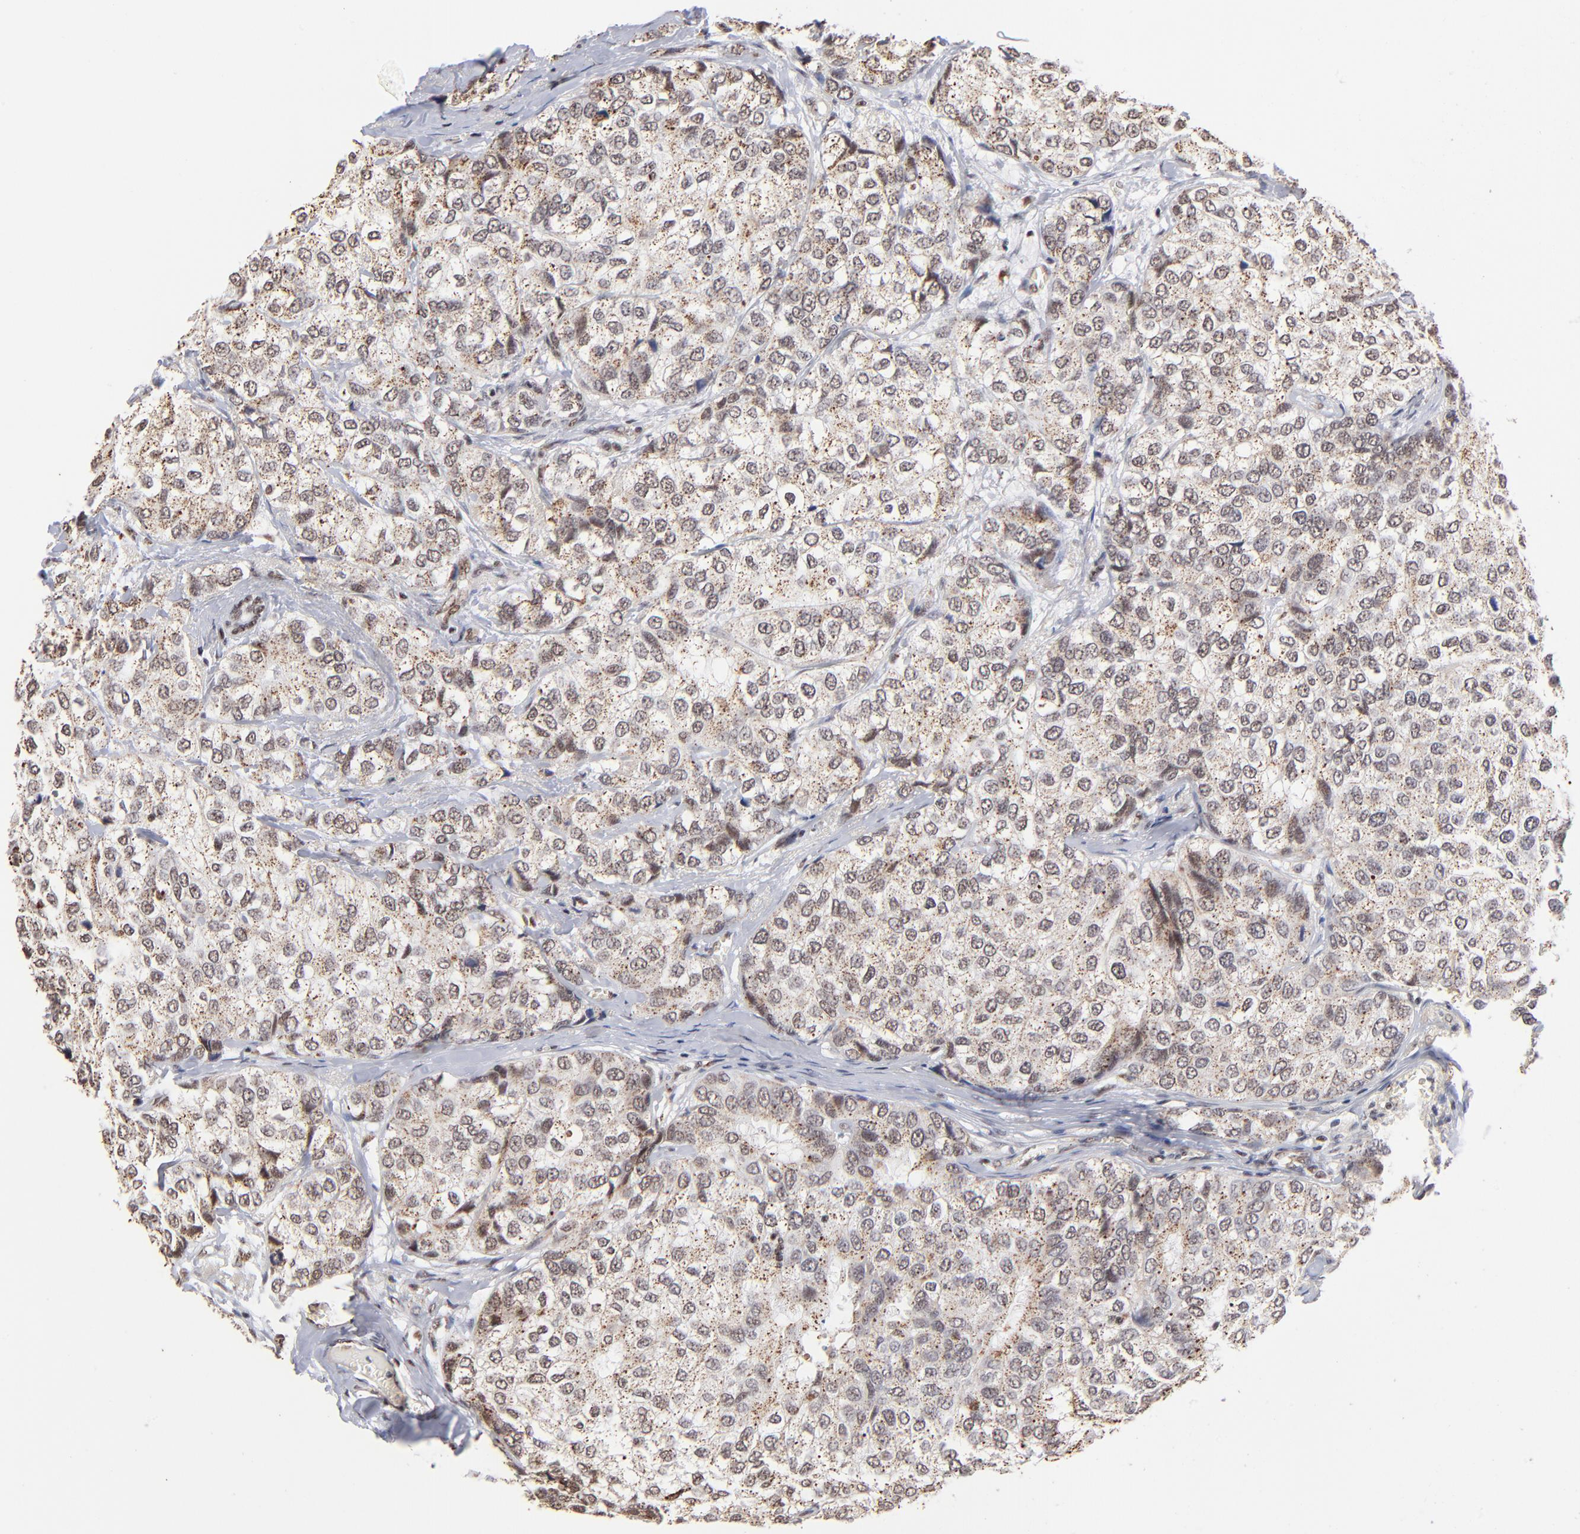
{"staining": {"intensity": "weak", "quantity": ">75%", "location": "cytoplasmic/membranous,nuclear"}, "tissue": "breast cancer", "cell_type": "Tumor cells", "image_type": "cancer", "snomed": [{"axis": "morphology", "description": "Duct carcinoma"}, {"axis": "topography", "description": "Breast"}], "caption": "Weak cytoplasmic/membranous and nuclear positivity is present in approximately >75% of tumor cells in breast infiltrating ductal carcinoma.", "gene": "GABPA", "patient": {"sex": "female", "age": 68}}